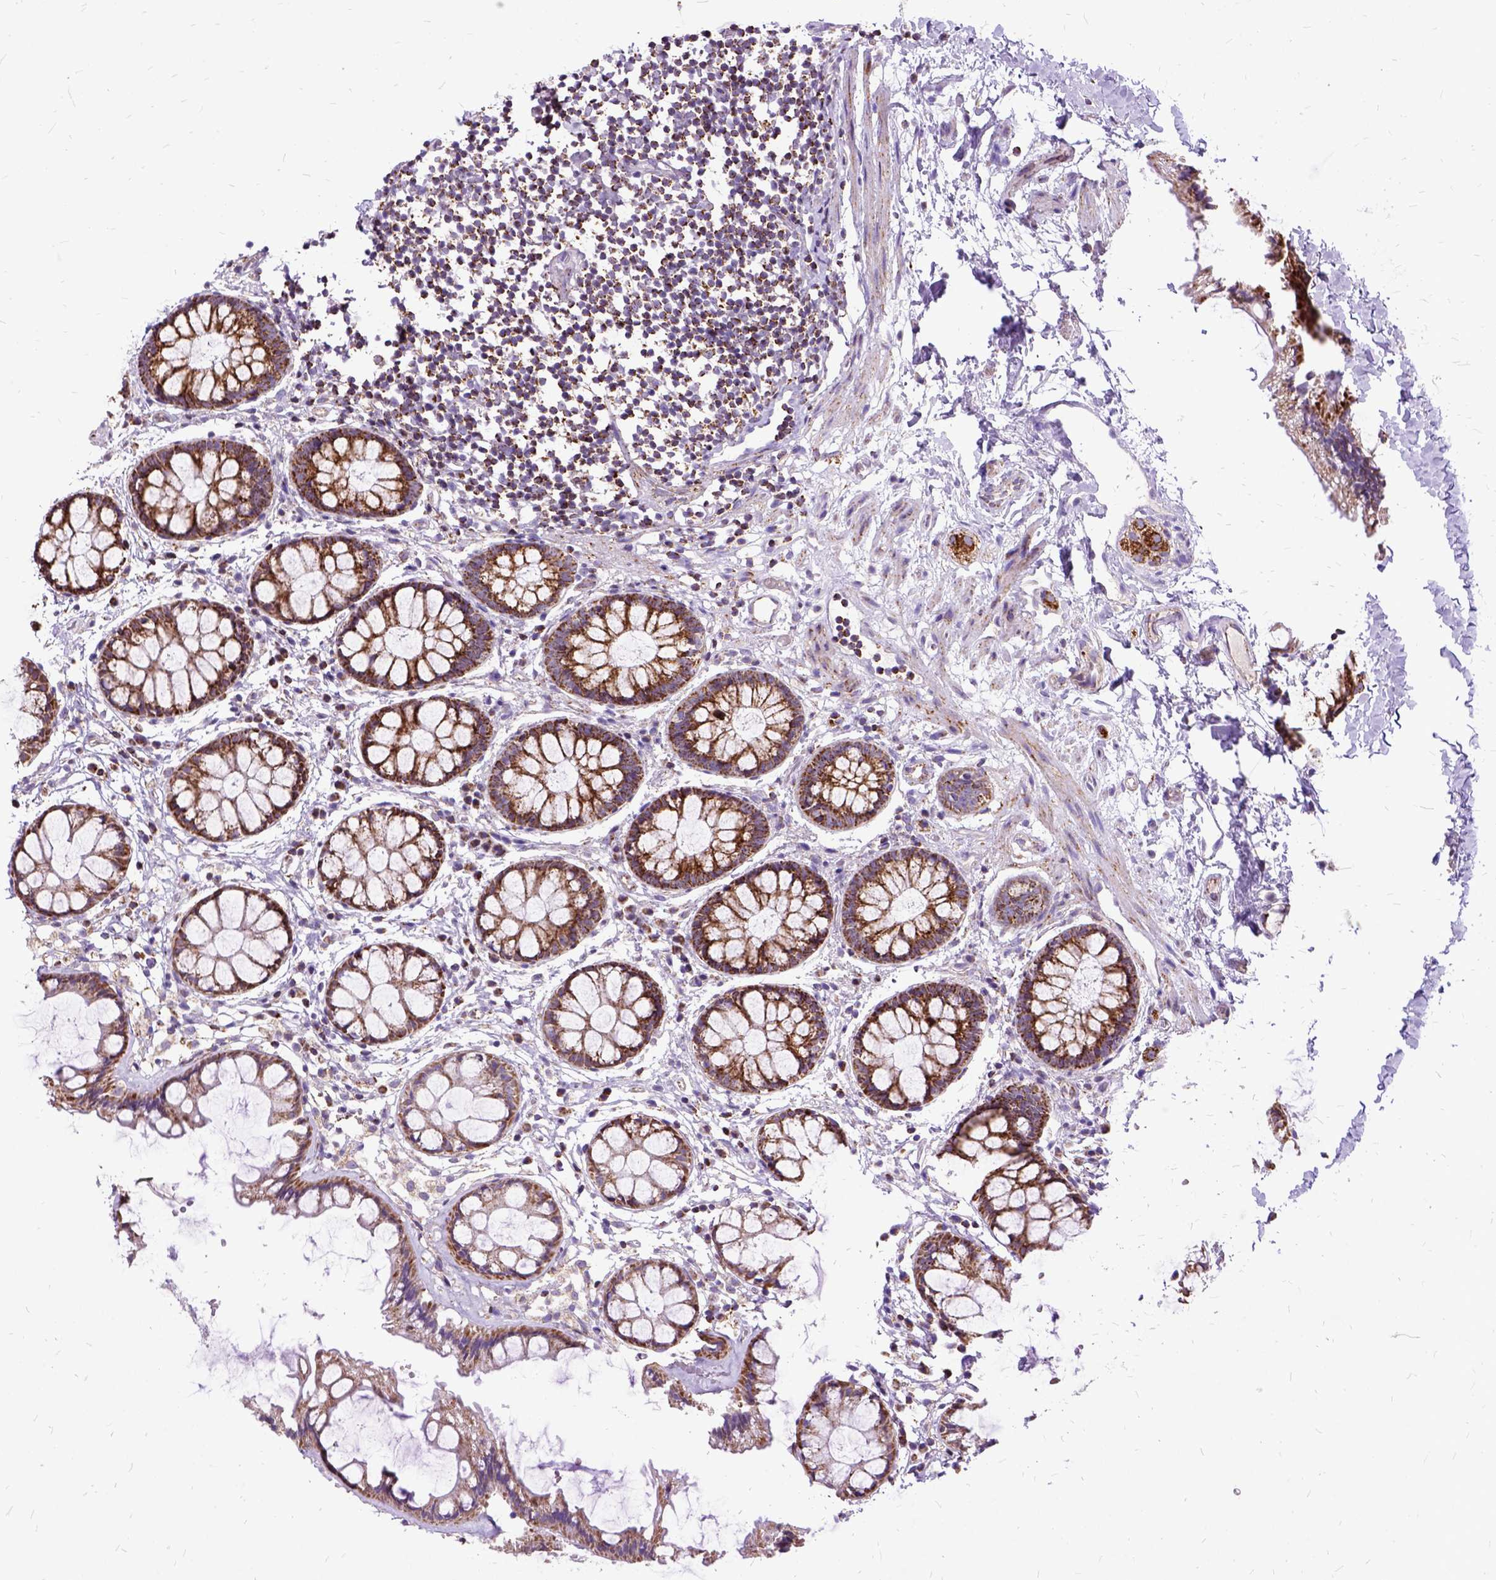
{"staining": {"intensity": "strong", "quantity": ">75%", "location": "cytoplasmic/membranous"}, "tissue": "rectum", "cell_type": "Glandular cells", "image_type": "normal", "snomed": [{"axis": "morphology", "description": "Normal tissue, NOS"}, {"axis": "topography", "description": "Rectum"}], "caption": "Brown immunohistochemical staining in benign rectum displays strong cytoplasmic/membranous positivity in about >75% of glandular cells.", "gene": "OXCT1", "patient": {"sex": "female", "age": 62}}